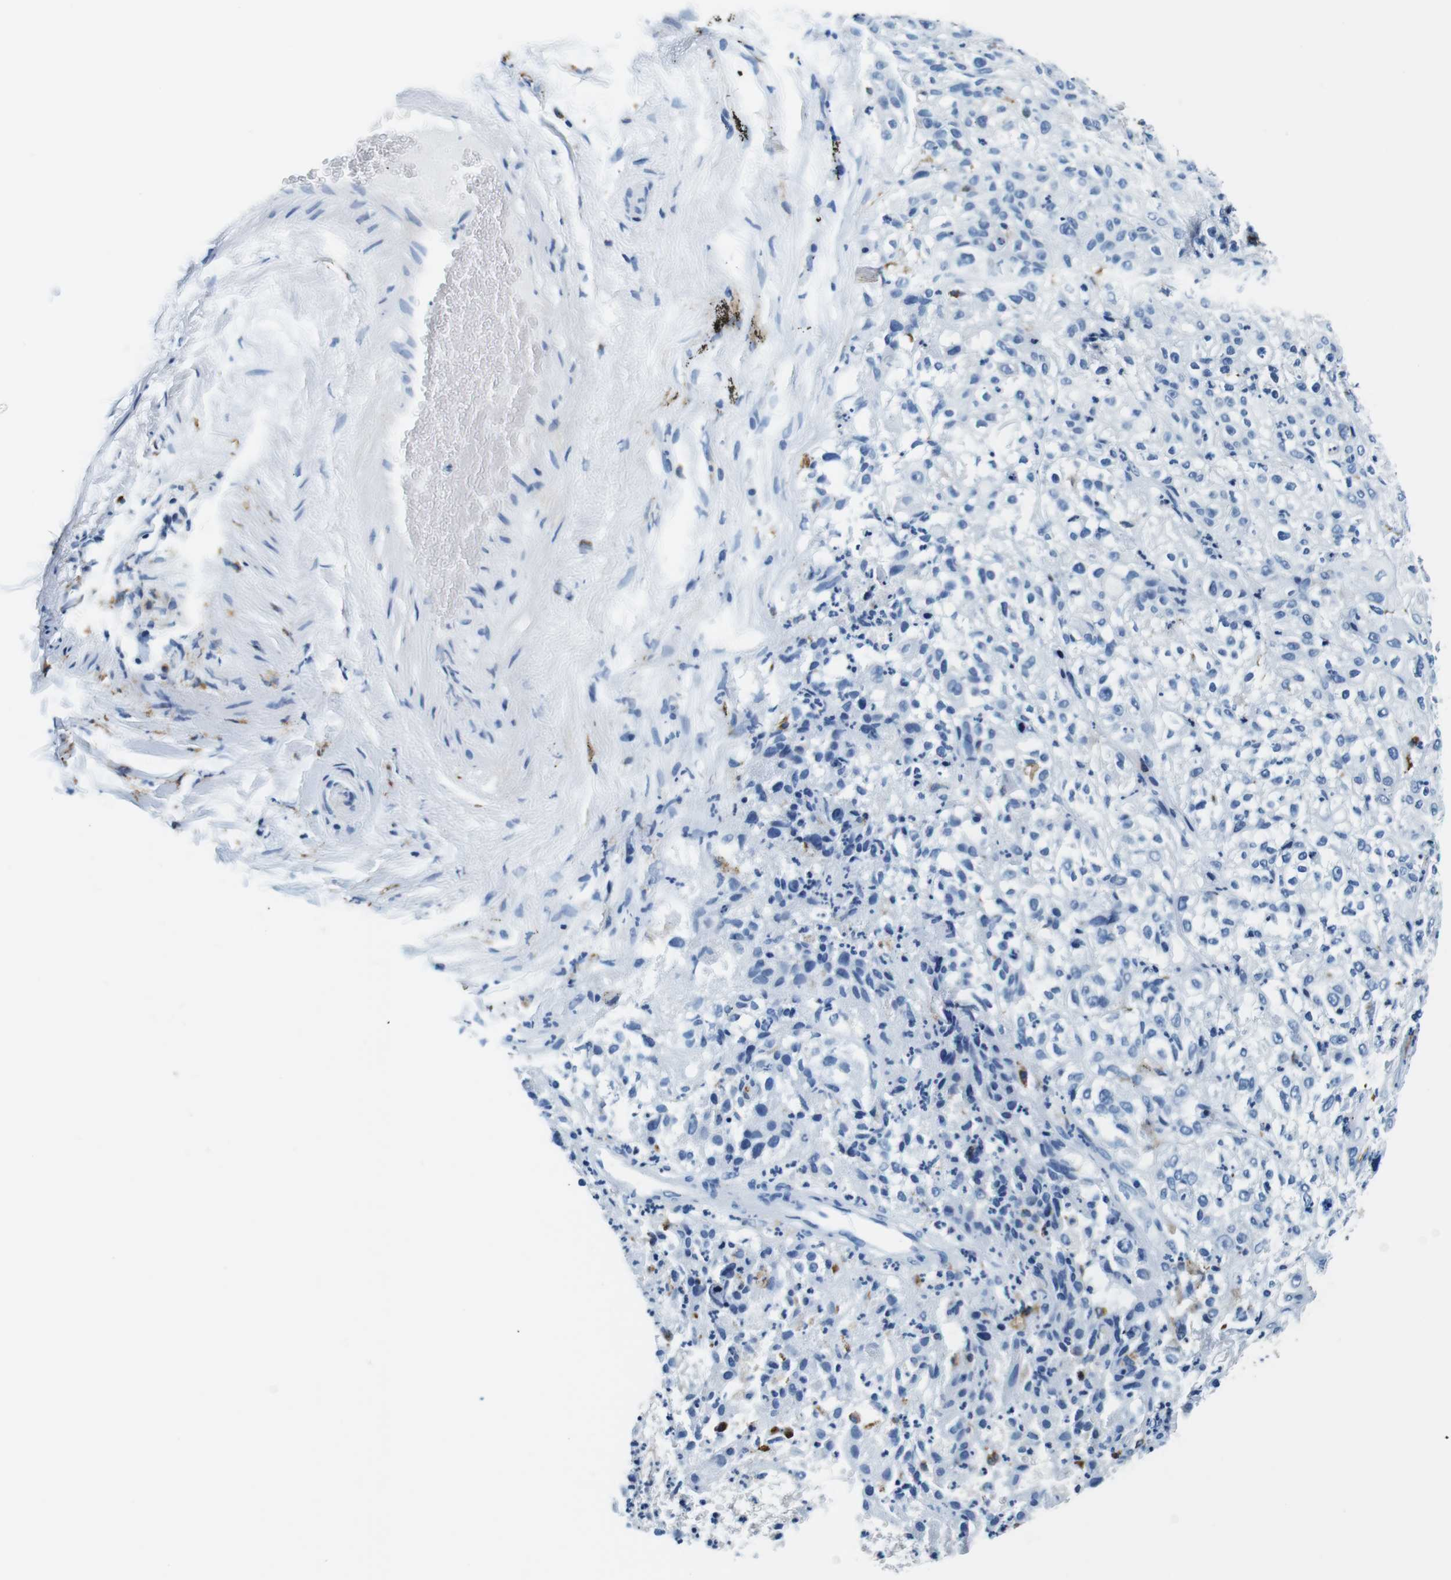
{"staining": {"intensity": "negative", "quantity": "none", "location": "none"}, "tissue": "lung cancer", "cell_type": "Tumor cells", "image_type": "cancer", "snomed": [{"axis": "morphology", "description": "Inflammation, NOS"}, {"axis": "morphology", "description": "Squamous cell carcinoma, NOS"}, {"axis": "topography", "description": "Lymph node"}, {"axis": "topography", "description": "Soft tissue"}, {"axis": "topography", "description": "Lung"}], "caption": "Tumor cells are negative for protein expression in human lung squamous cell carcinoma.", "gene": "HLA-DRB1", "patient": {"sex": "male", "age": 66}}